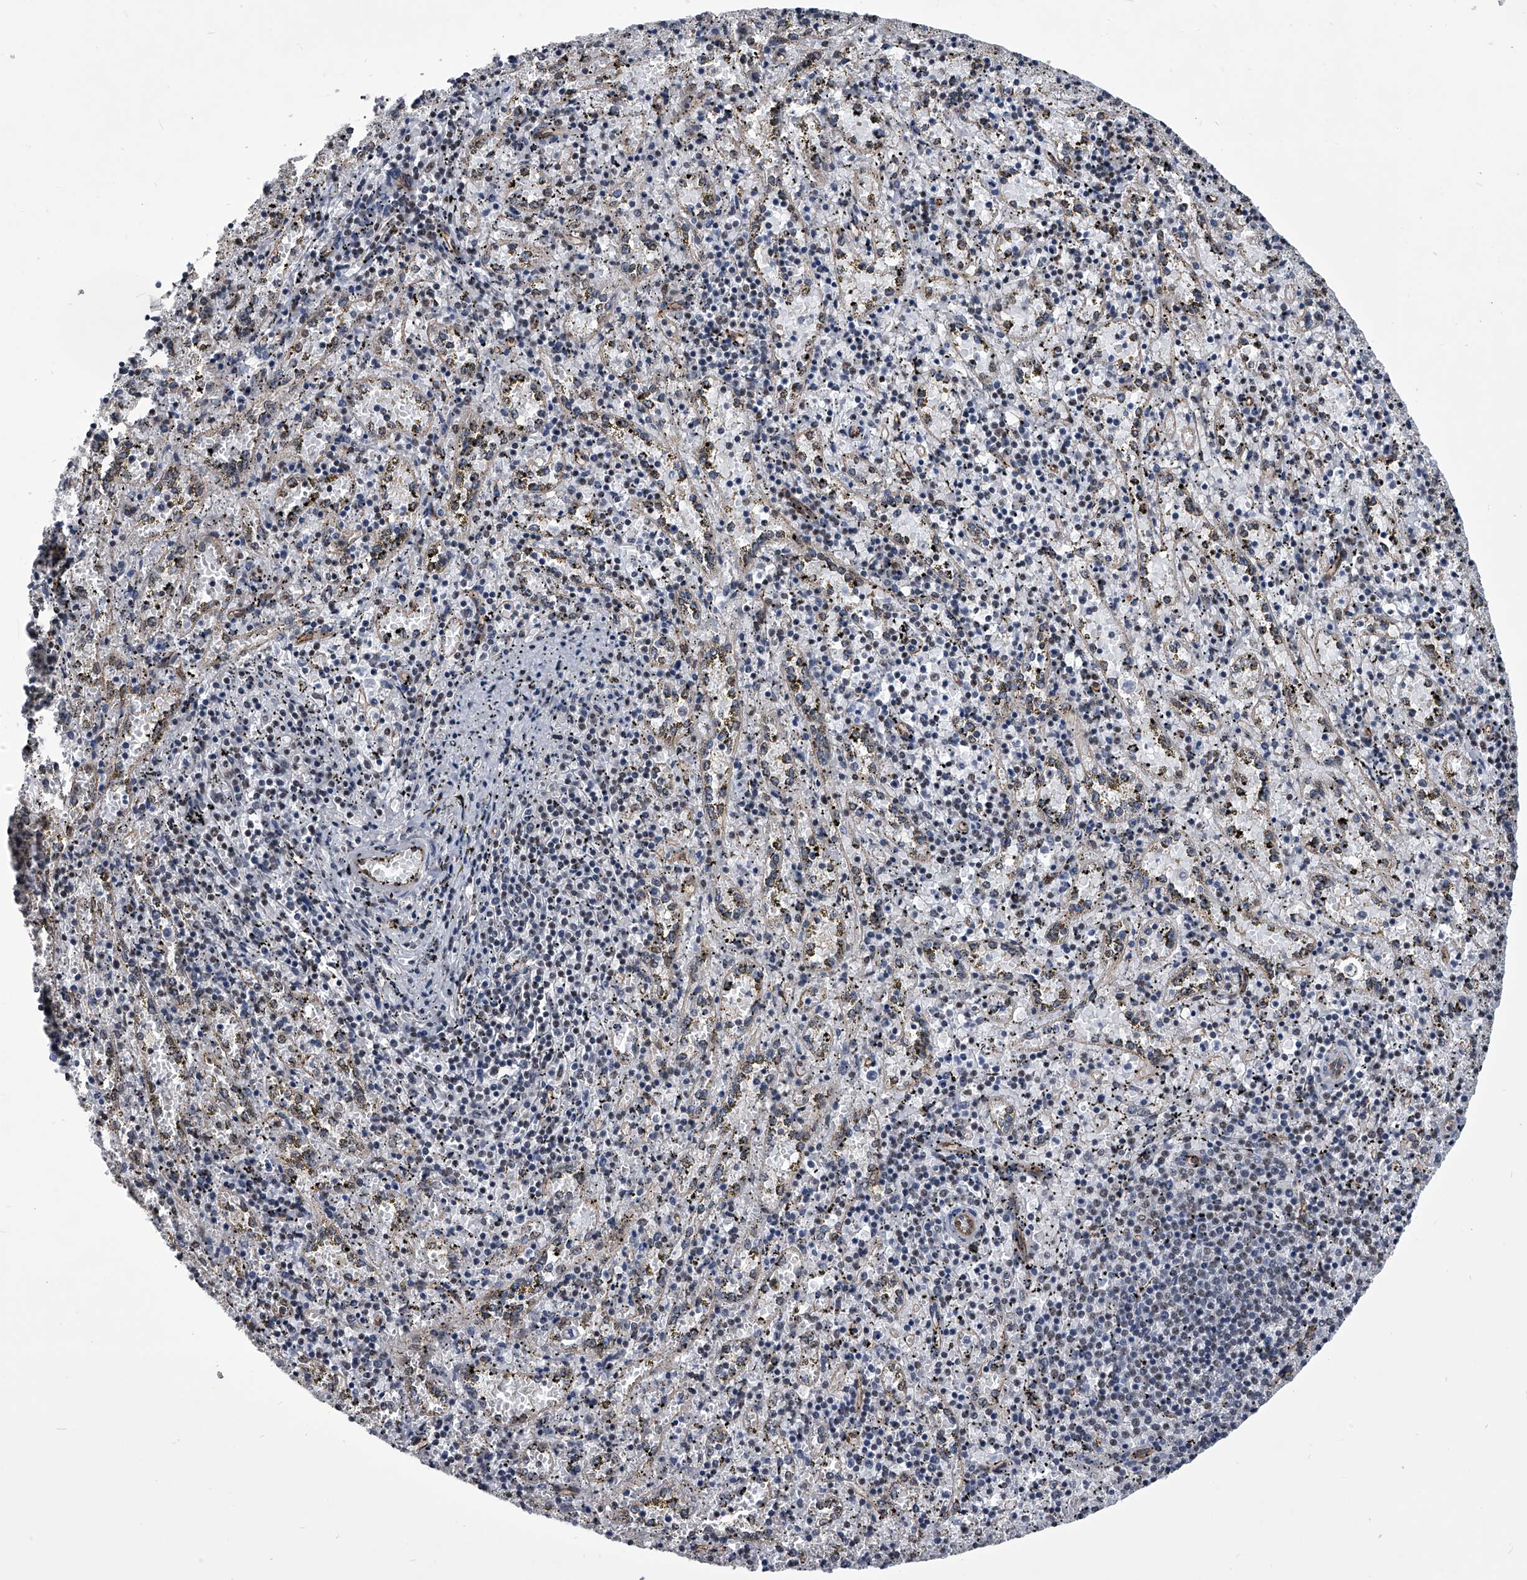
{"staining": {"intensity": "negative", "quantity": "none", "location": "none"}, "tissue": "spleen", "cell_type": "Cells in red pulp", "image_type": "normal", "snomed": [{"axis": "morphology", "description": "Normal tissue, NOS"}, {"axis": "topography", "description": "Spleen"}], "caption": "The histopathology image reveals no significant positivity in cells in red pulp of spleen. Nuclei are stained in blue.", "gene": "ZNF76", "patient": {"sex": "male", "age": 11}}